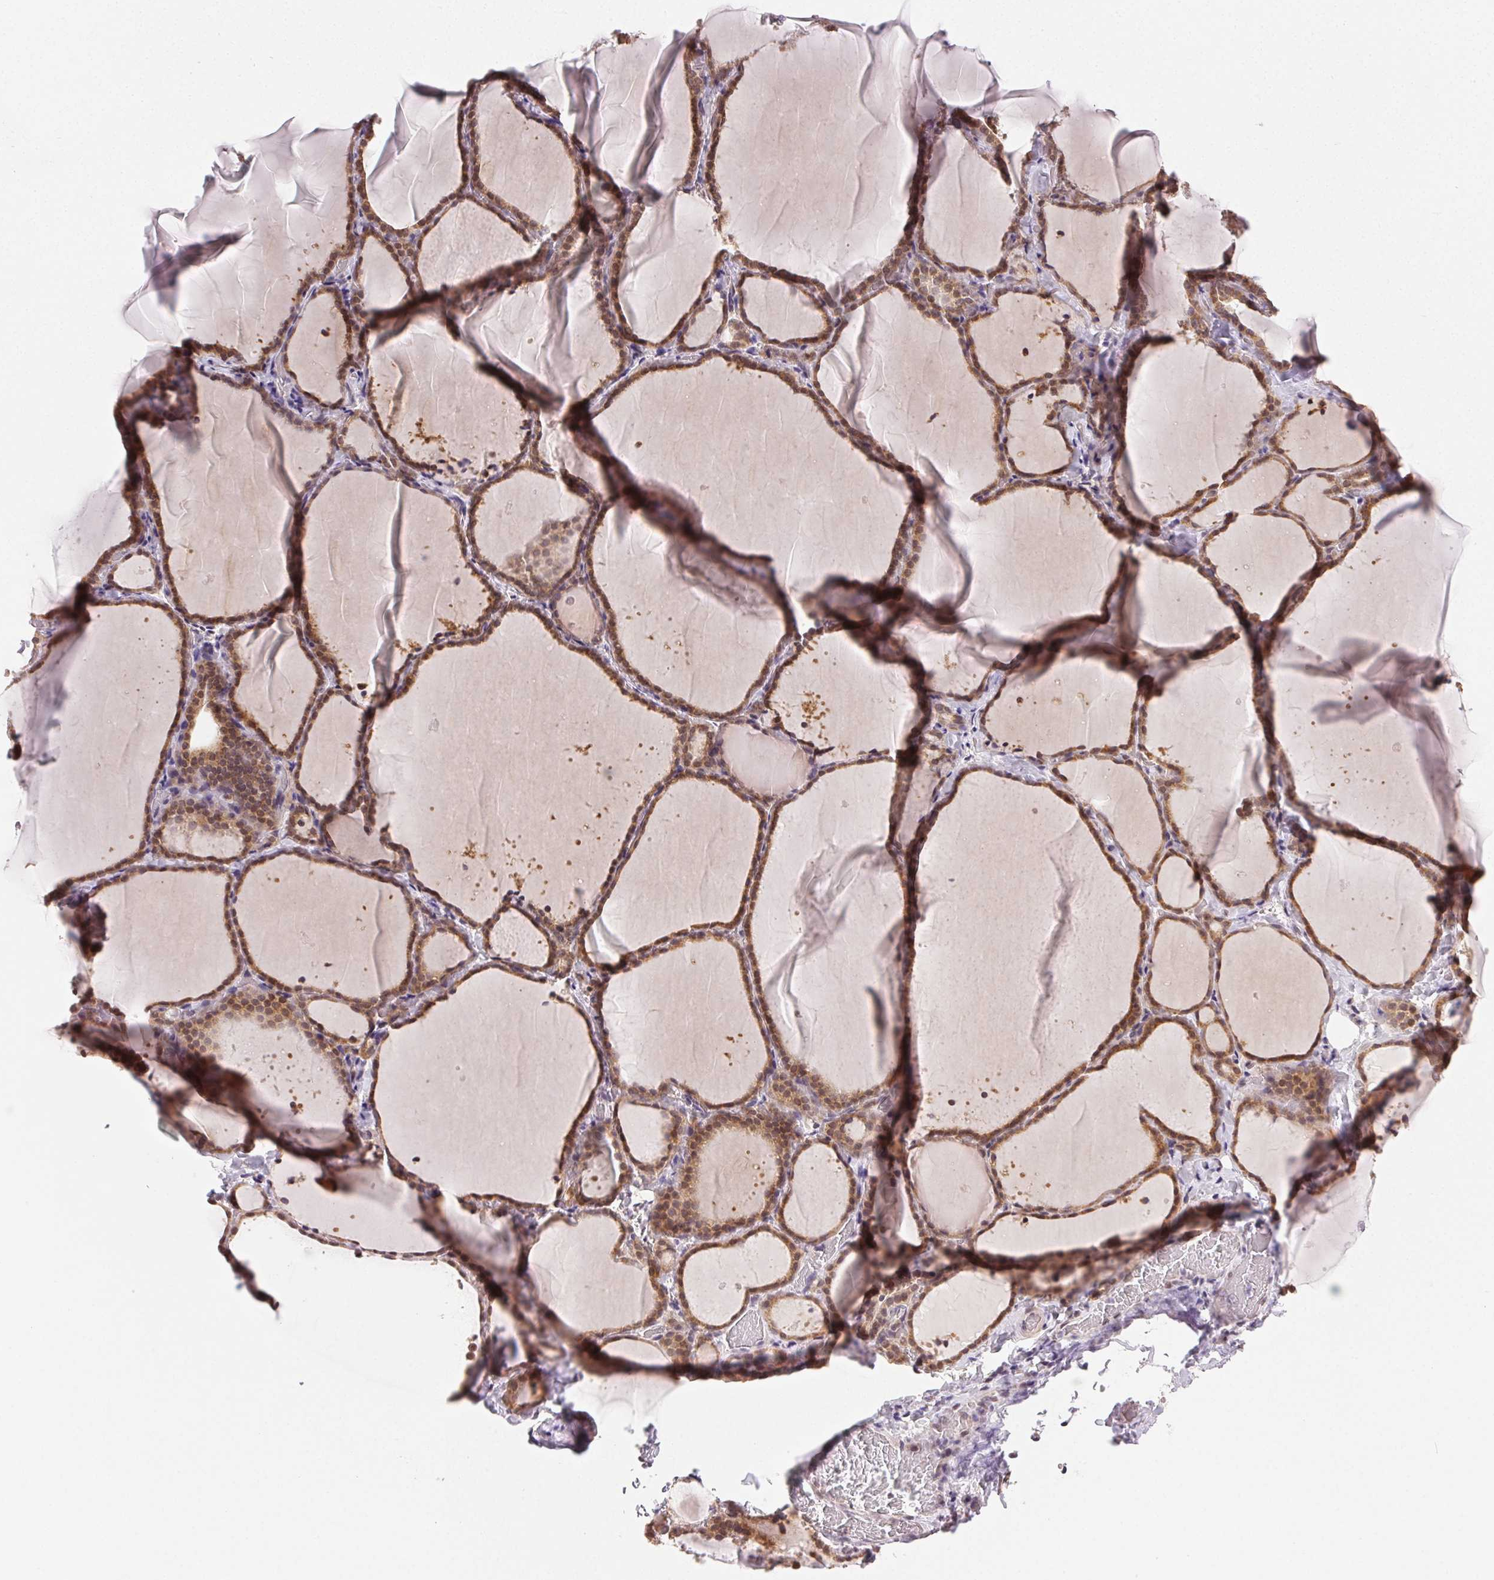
{"staining": {"intensity": "moderate", "quantity": ">75%", "location": "cytoplasmic/membranous"}, "tissue": "thyroid gland", "cell_type": "Glandular cells", "image_type": "normal", "snomed": [{"axis": "morphology", "description": "Normal tissue, NOS"}, {"axis": "topography", "description": "Thyroid gland"}], "caption": "This photomicrograph exhibits IHC staining of benign human thyroid gland, with medium moderate cytoplasmic/membranous expression in approximately >75% of glandular cells.", "gene": "PIWIL4", "patient": {"sex": "female", "age": 22}}